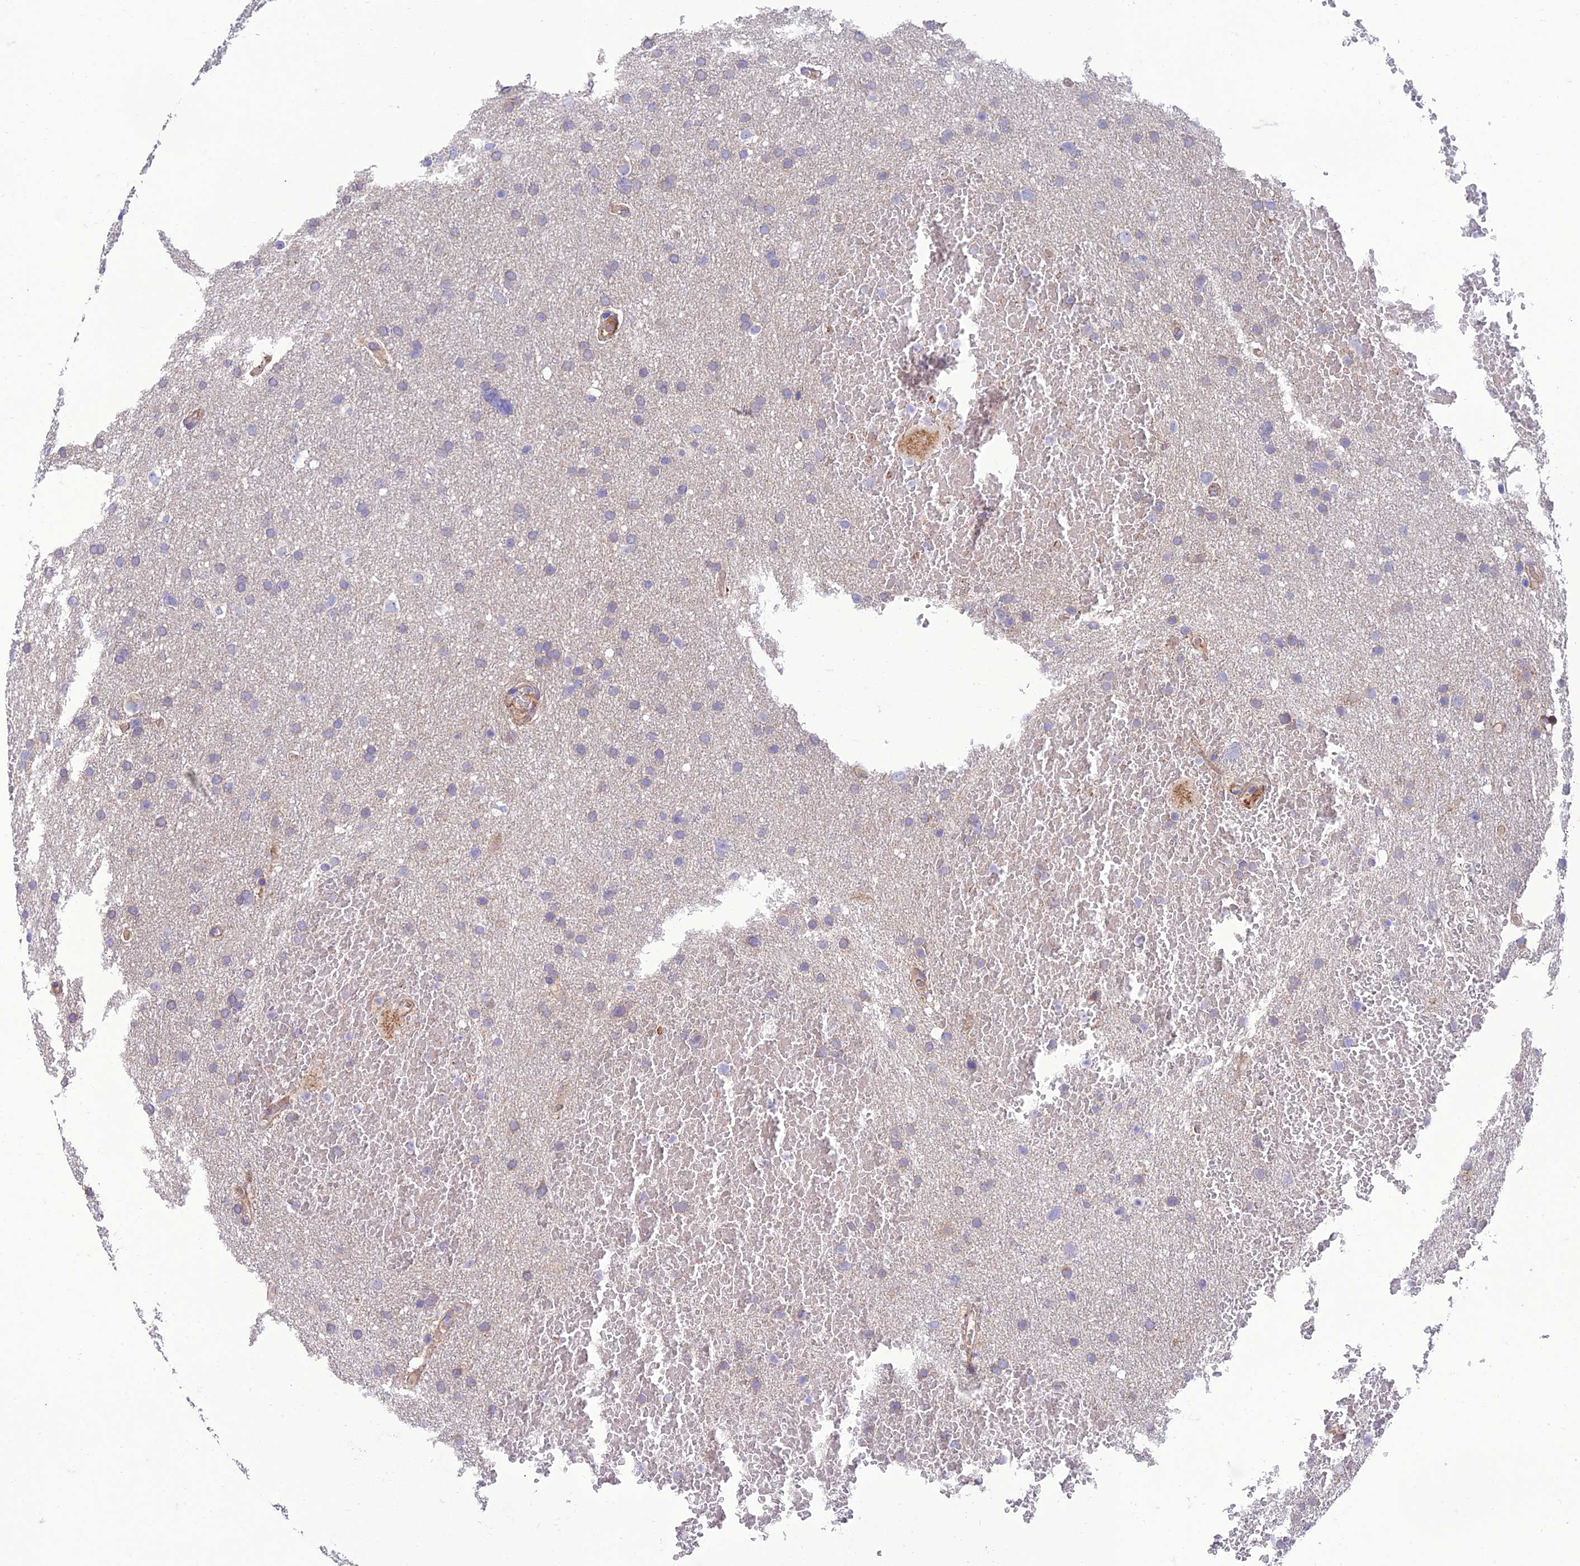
{"staining": {"intensity": "negative", "quantity": "none", "location": "none"}, "tissue": "glioma", "cell_type": "Tumor cells", "image_type": "cancer", "snomed": [{"axis": "morphology", "description": "Glioma, malignant, High grade"}, {"axis": "topography", "description": "Cerebral cortex"}], "caption": "A high-resolution micrograph shows immunohistochemistry (IHC) staining of glioma, which reveals no significant positivity in tumor cells.", "gene": "SEL1L3", "patient": {"sex": "female", "age": 36}}